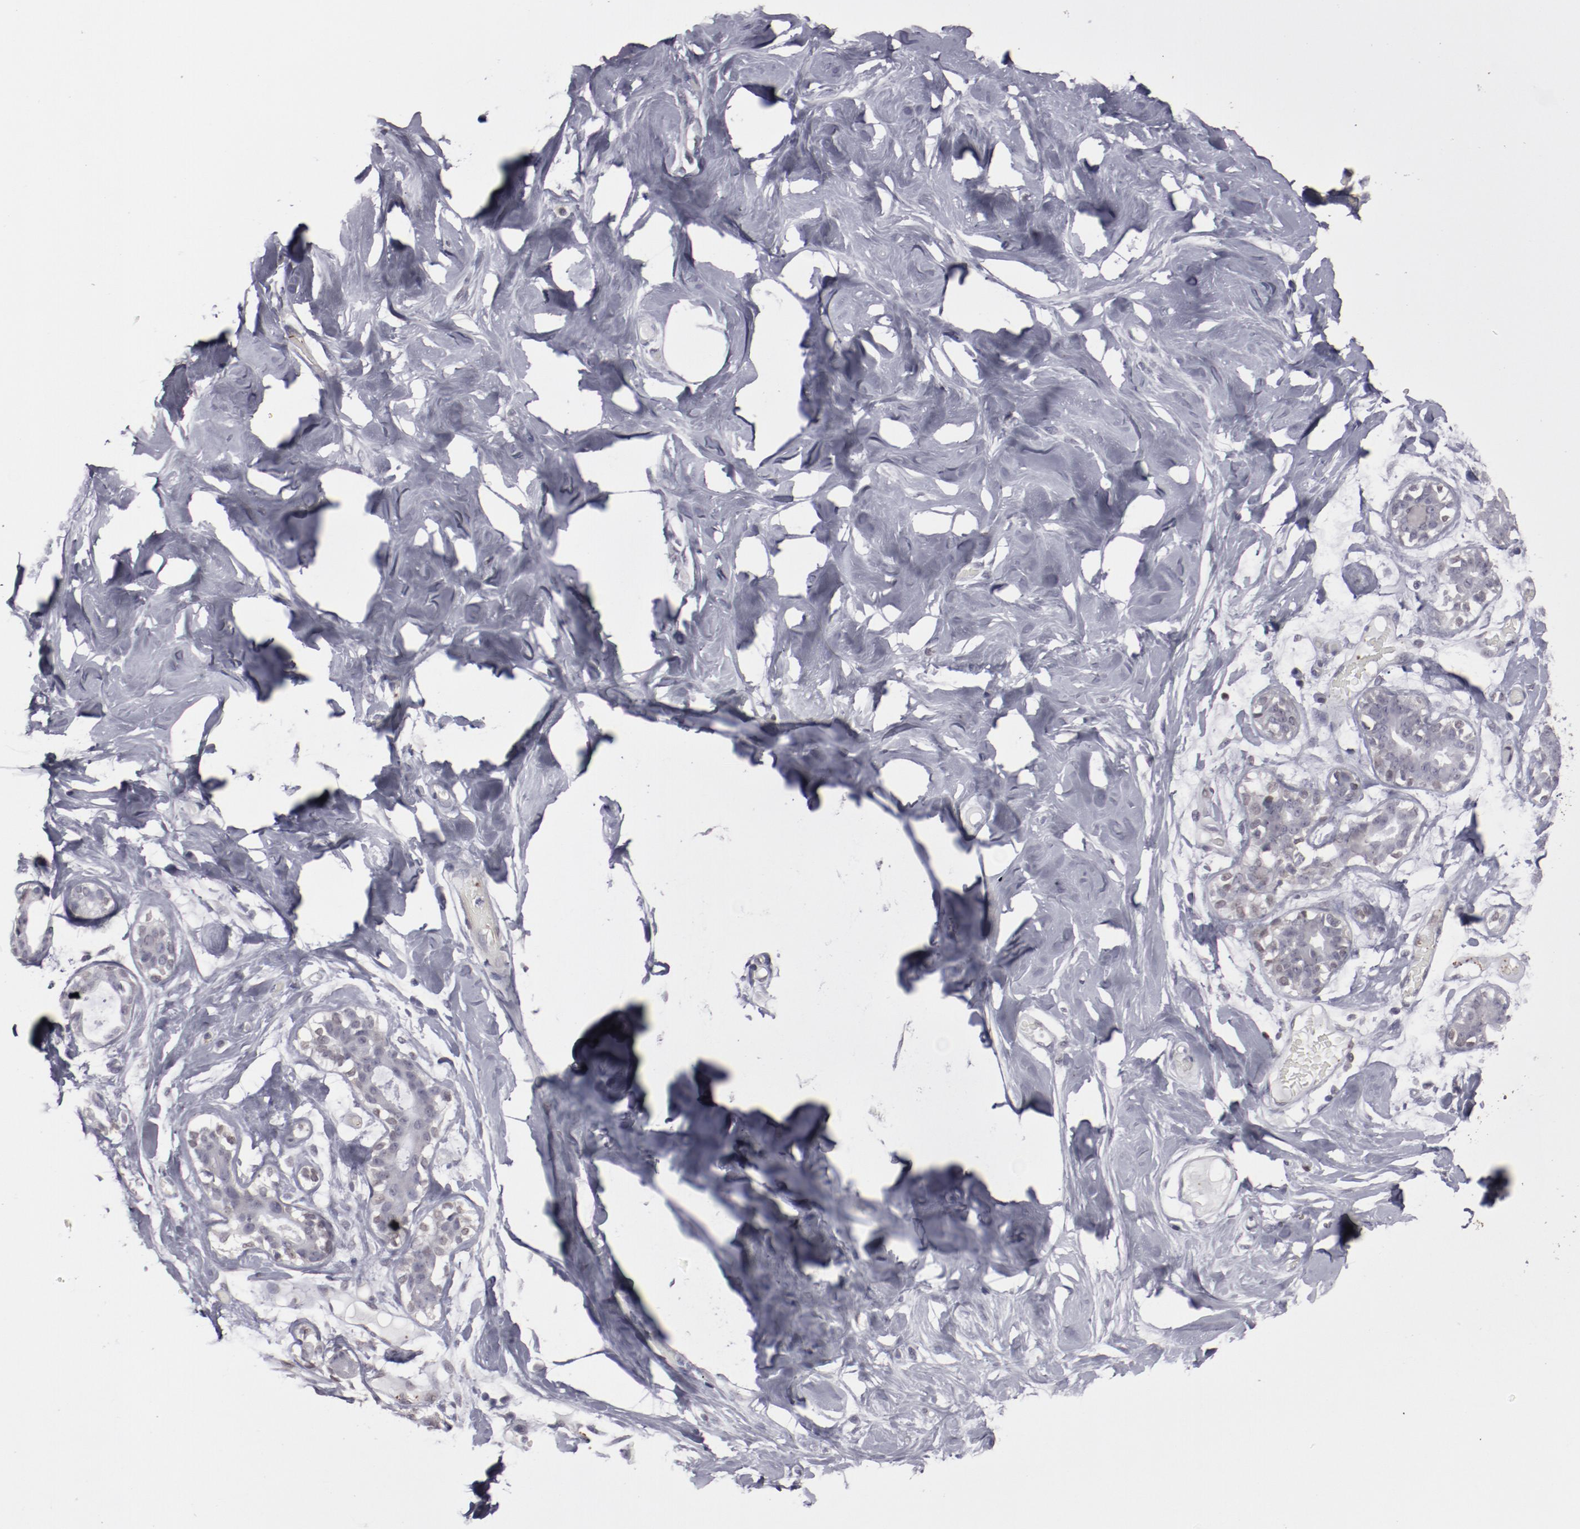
{"staining": {"intensity": "negative", "quantity": "none", "location": "none"}, "tissue": "breast", "cell_type": "Adipocytes", "image_type": "normal", "snomed": [{"axis": "morphology", "description": "Normal tissue, NOS"}, {"axis": "topography", "description": "Breast"}, {"axis": "topography", "description": "Soft tissue"}], "caption": "Immunohistochemistry micrograph of benign breast: human breast stained with DAB reveals no significant protein positivity in adipocytes. (DAB (3,3'-diaminobenzidine) immunohistochemistry (IHC) with hematoxylin counter stain).", "gene": "LEF1", "patient": {"sex": "female", "age": 25}}